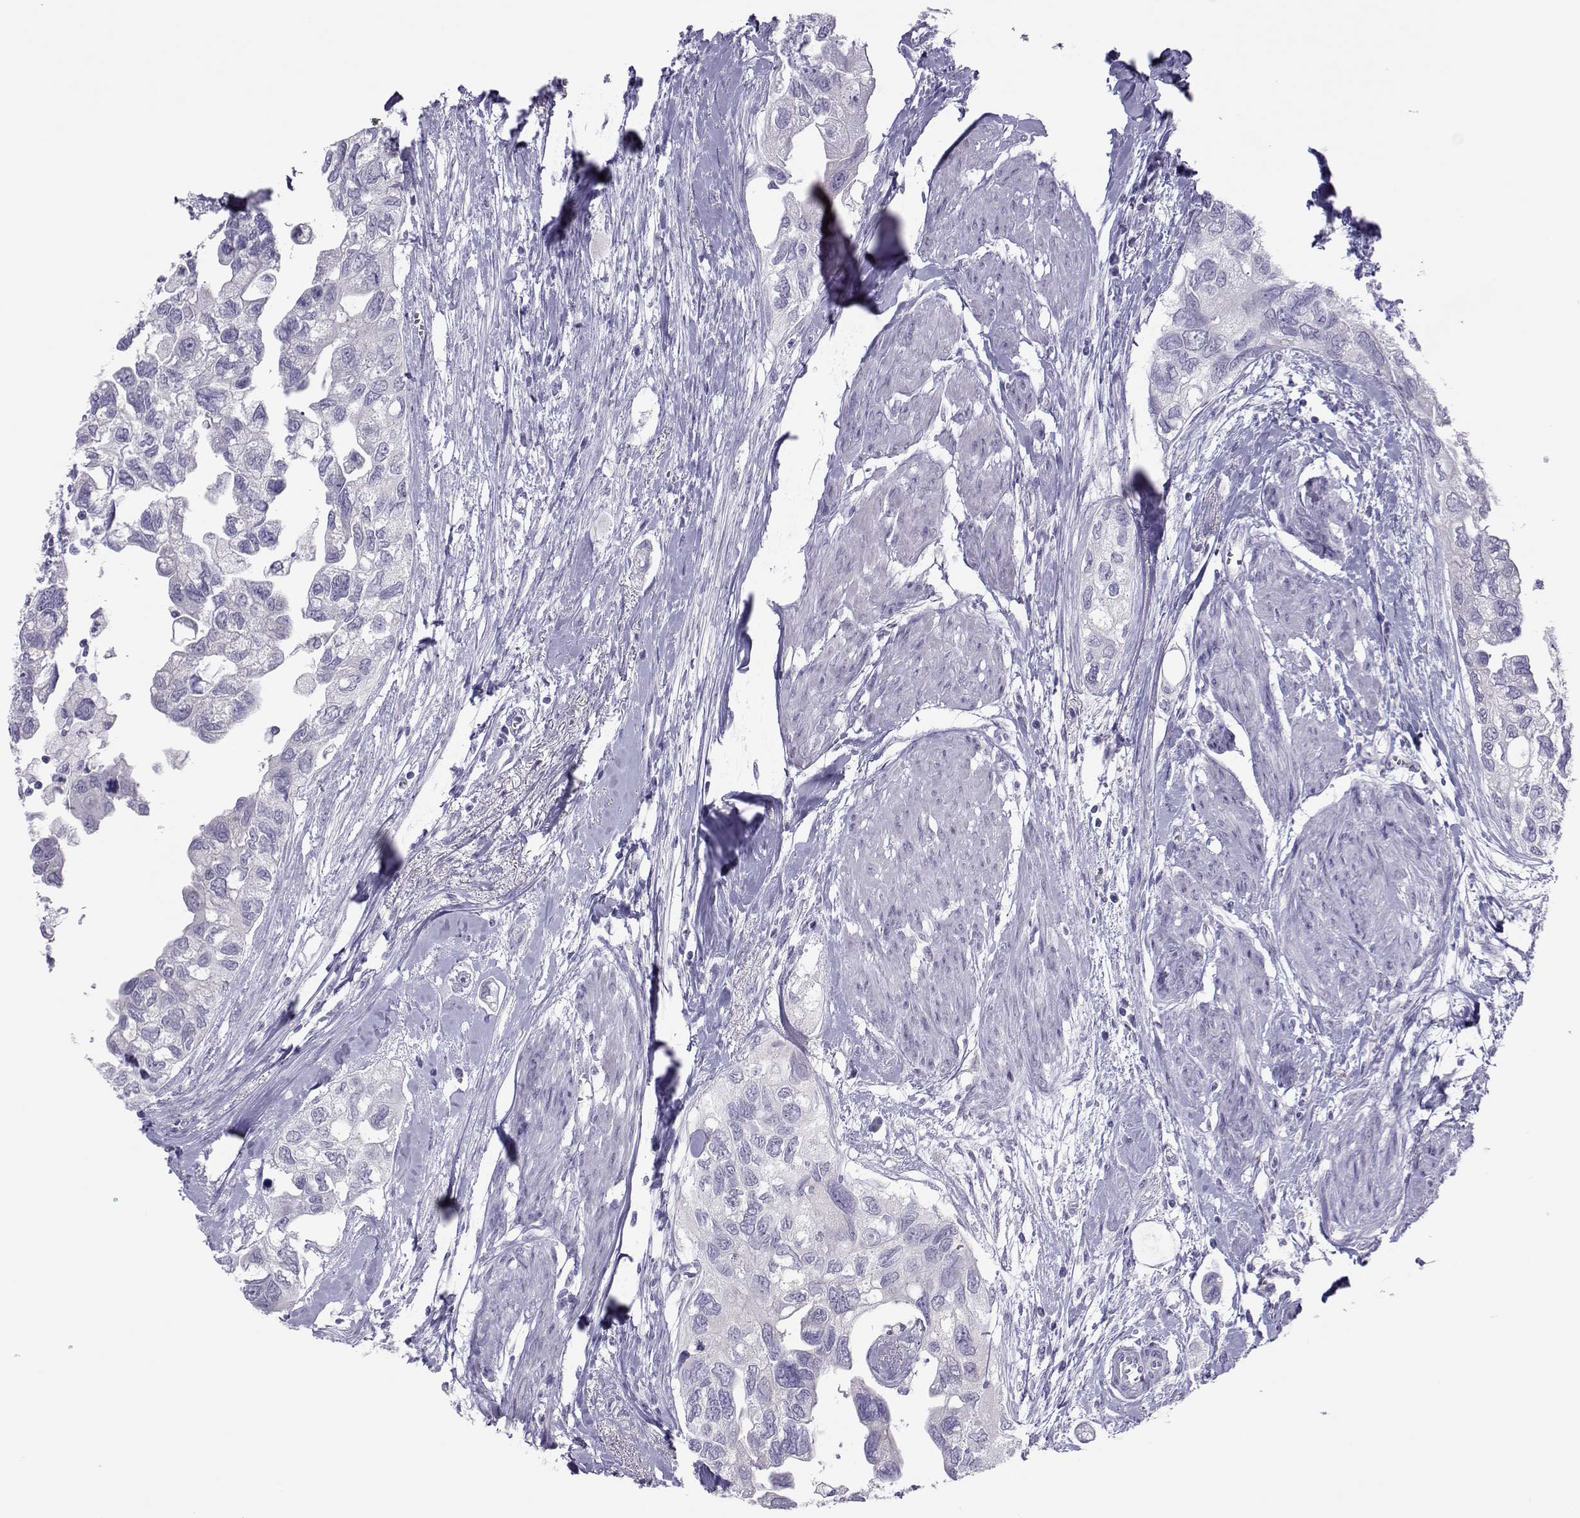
{"staining": {"intensity": "negative", "quantity": "none", "location": "none"}, "tissue": "urothelial cancer", "cell_type": "Tumor cells", "image_type": "cancer", "snomed": [{"axis": "morphology", "description": "Urothelial carcinoma, High grade"}, {"axis": "topography", "description": "Urinary bladder"}], "caption": "IHC of urothelial cancer reveals no expression in tumor cells.", "gene": "TRPM7", "patient": {"sex": "male", "age": 59}}